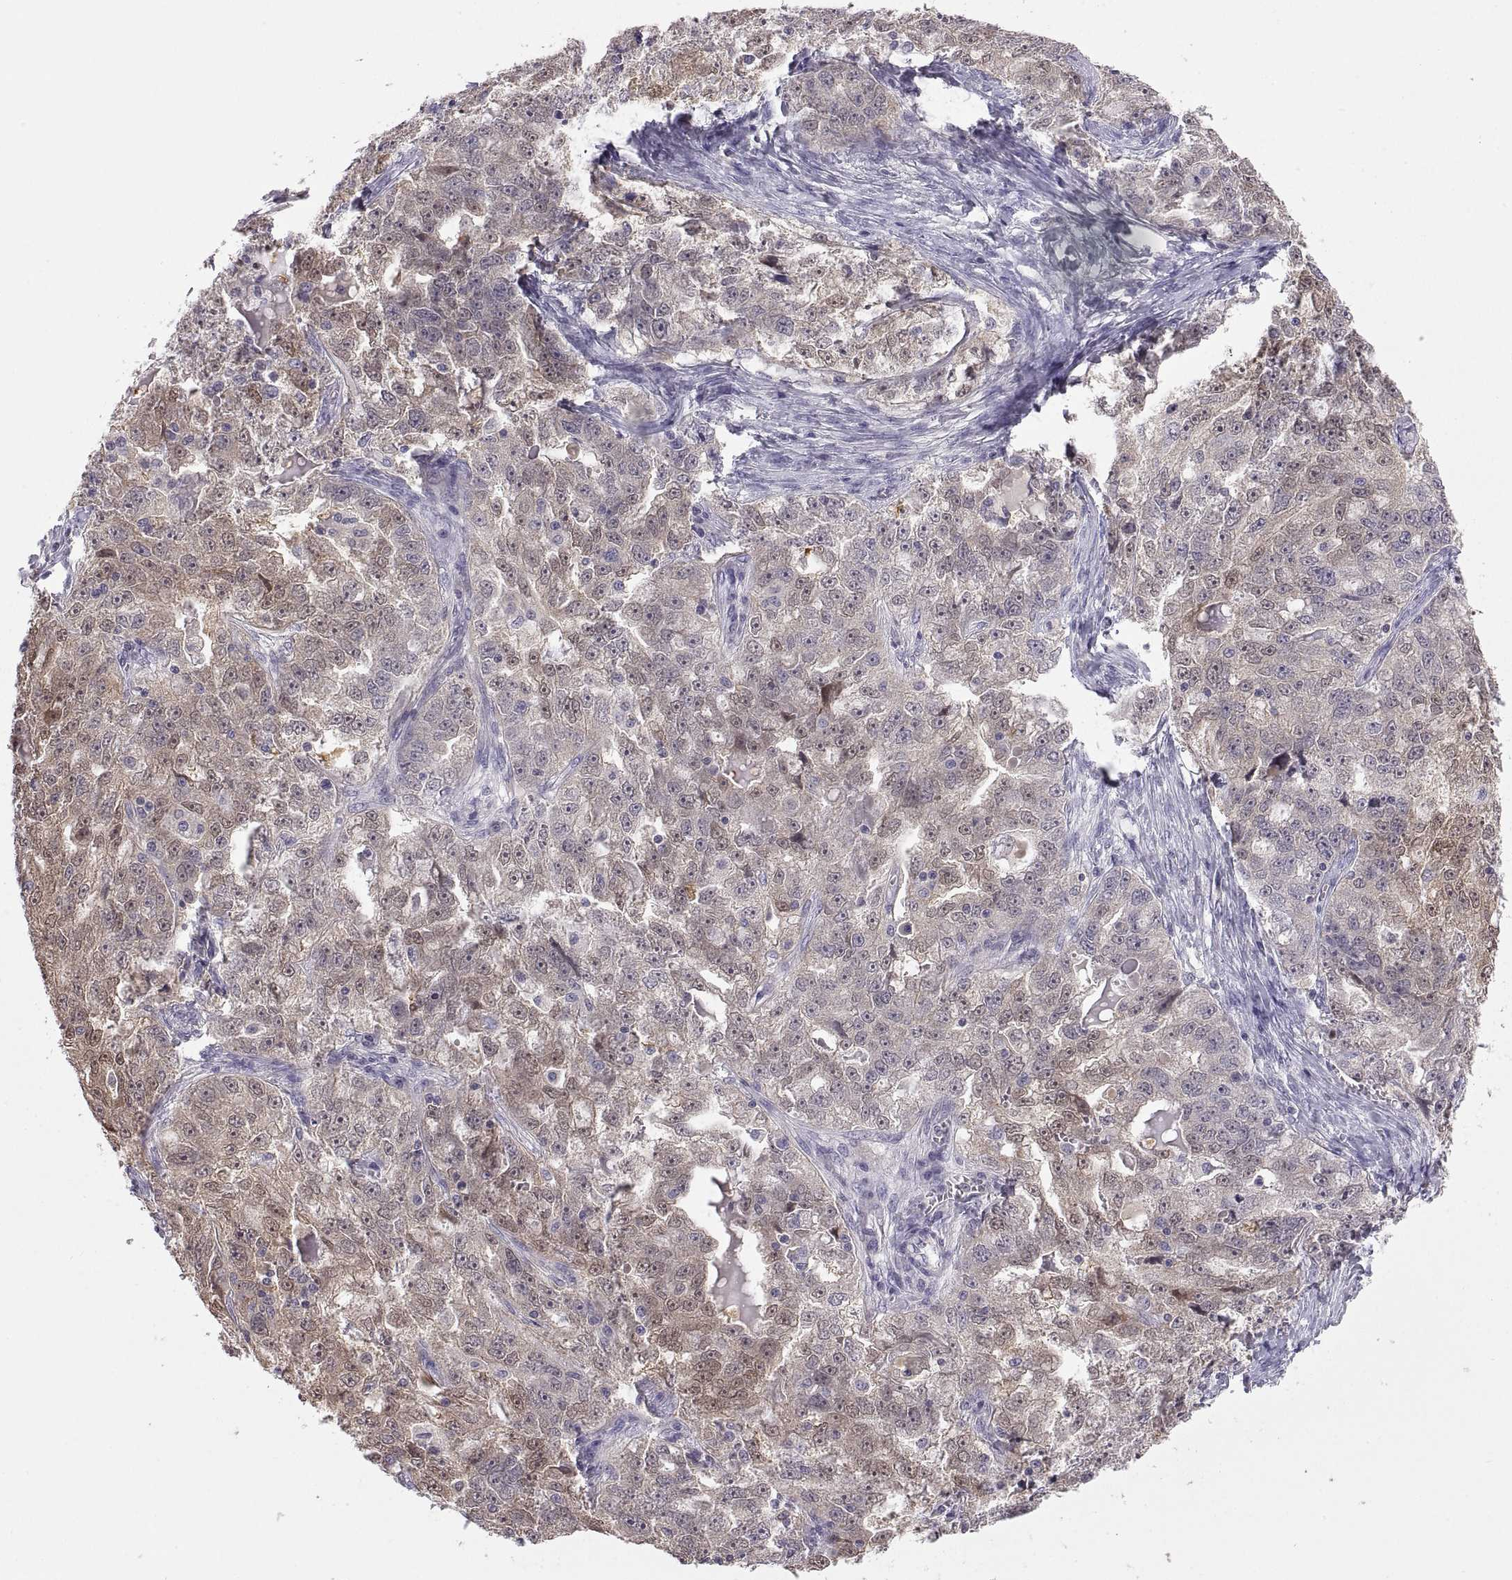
{"staining": {"intensity": "weak", "quantity": "25%-75%", "location": "cytoplasmic/membranous"}, "tissue": "ovarian cancer", "cell_type": "Tumor cells", "image_type": "cancer", "snomed": [{"axis": "morphology", "description": "Cystadenocarcinoma, serous, NOS"}, {"axis": "topography", "description": "Ovary"}], "caption": "Immunohistochemistry histopathology image of human serous cystadenocarcinoma (ovarian) stained for a protein (brown), which exhibits low levels of weak cytoplasmic/membranous staining in approximately 25%-75% of tumor cells.", "gene": "FGF9", "patient": {"sex": "female", "age": 51}}